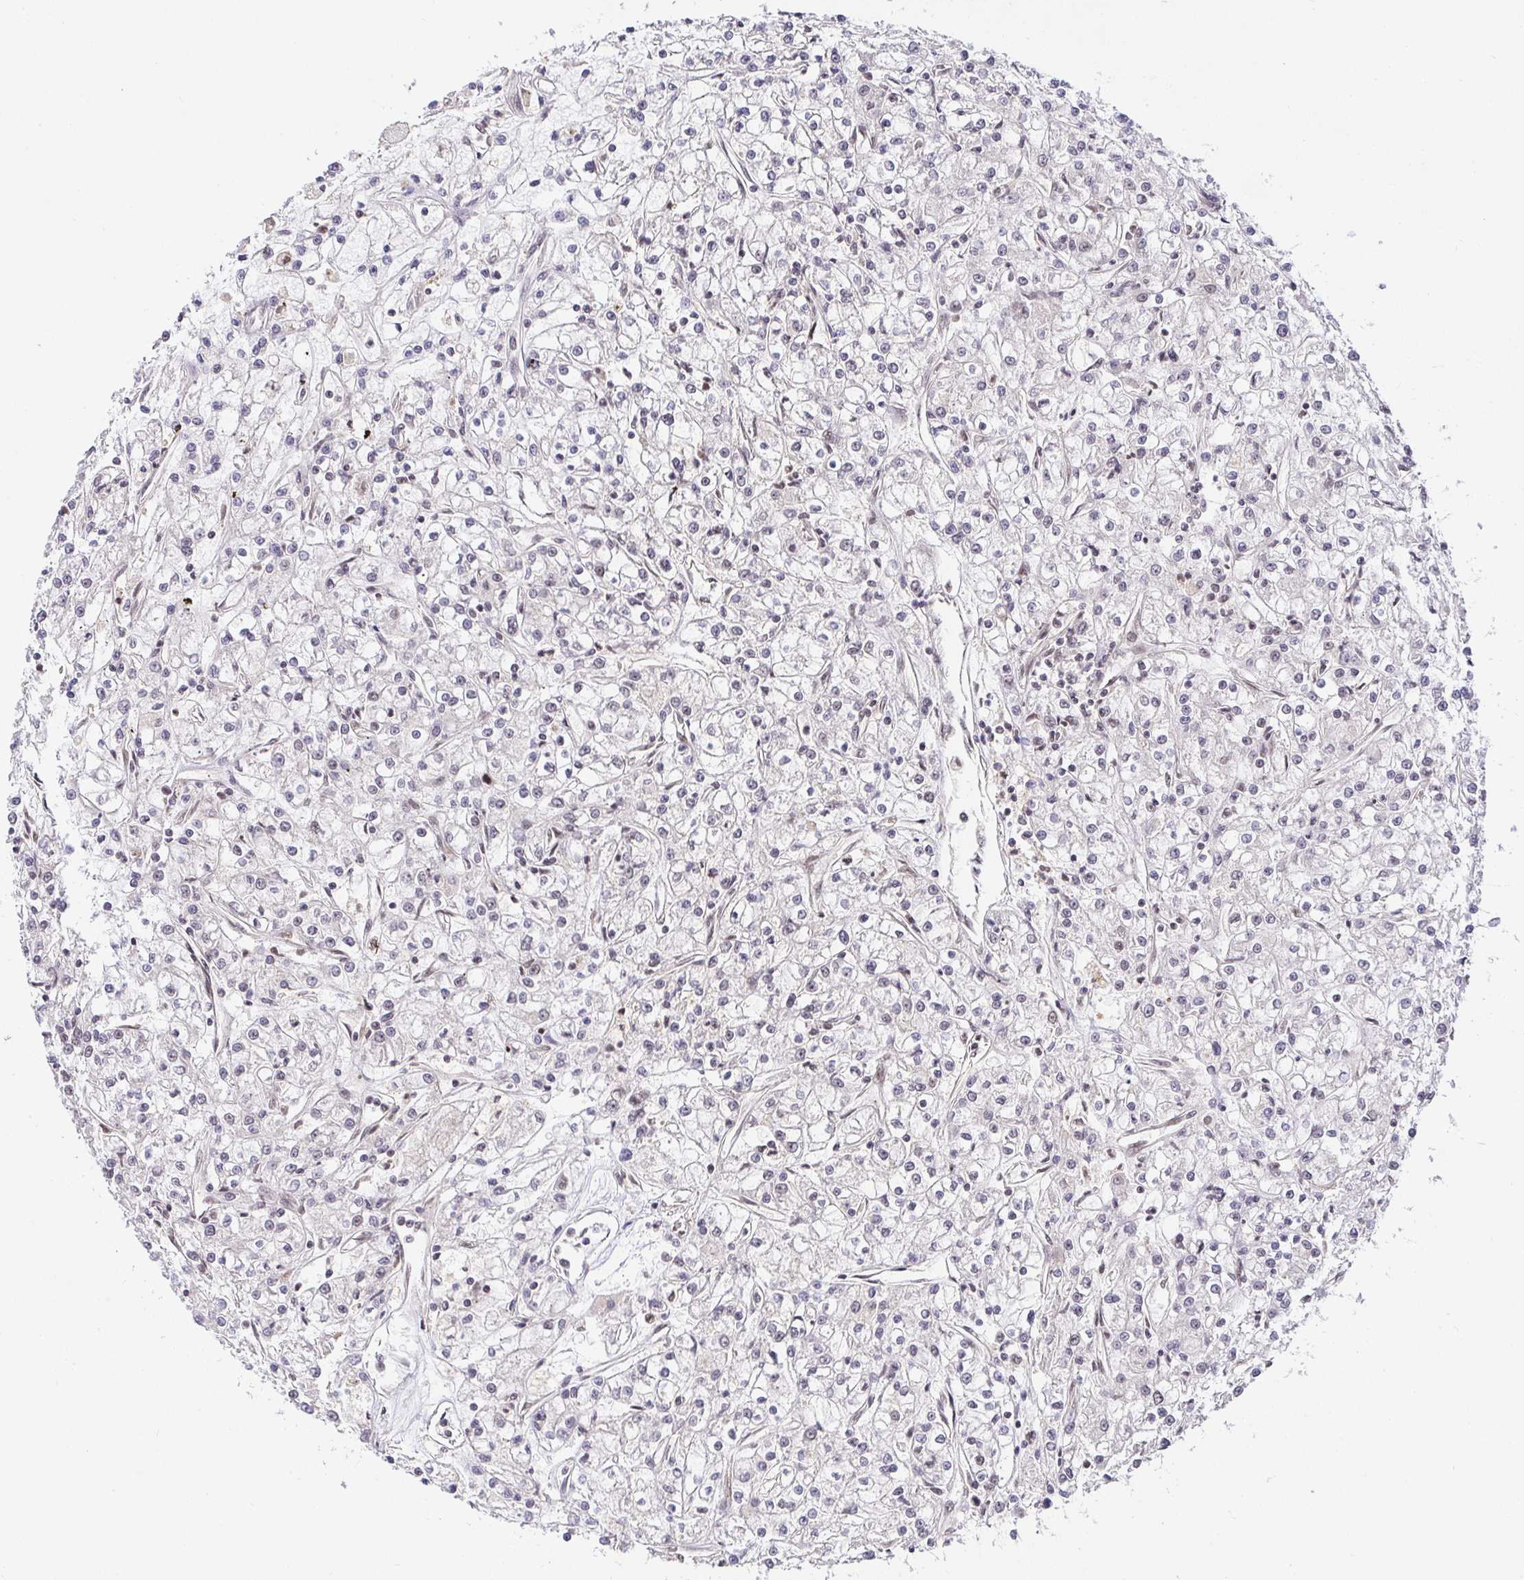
{"staining": {"intensity": "negative", "quantity": "none", "location": "none"}, "tissue": "renal cancer", "cell_type": "Tumor cells", "image_type": "cancer", "snomed": [{"axis": "morphology", "description": "Adenocarcinoma, NOS"}, {"axis": "topography", "description": "Kidney"}], "caption": "Immunohistochemistry (IHC) micrograph of renal cancer (adenocarcinoma) stained for a protein (brown), which exhibits no expression in tumor cells.", "gene": "USF1", "patient": {"sex": "female", "age": 59}}